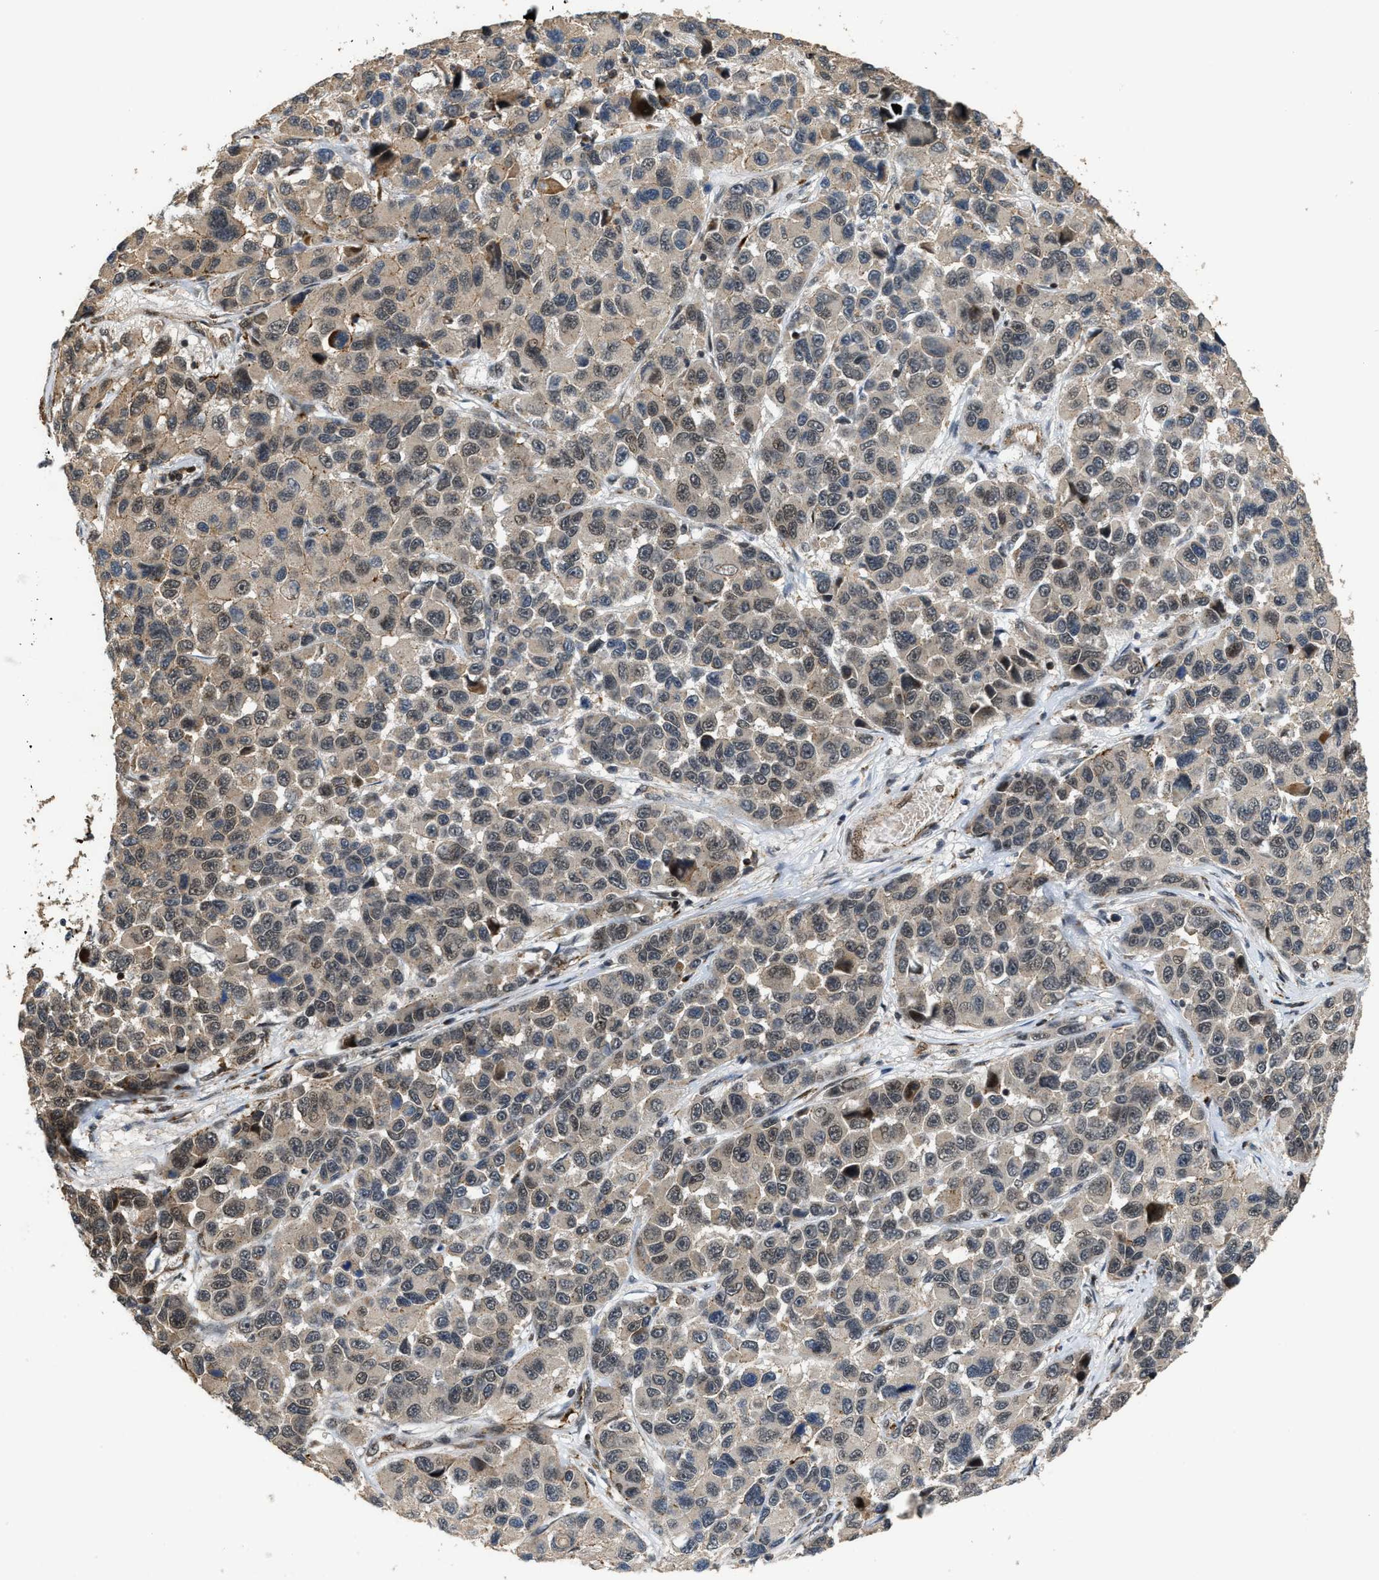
{"staining": {"intensity": "weak", "quantity": "<25%", "location": "cytoplasmic/membranous,nuclear"}, "tissue": "melanoma", "cell_type": "Tumor cells", "image_type": "cancer", "snomed": [{"axis": "morphology", "description": "Malignant melanoma, NOS"}, {"axis": "topography", "description": "Skin"}], "caption": "Immunohistochemistry (IHC) of human malignant melanoma demonstrates no staining in tumor cells. Brightfield microscopy of immunohistochemistry (IHC) stained with DAB (3,3'-diaminobenzidine) (brown) and hematoxylin (blue), captured at high magnification.", "gene": "DPF2", "patient": {"sex": "male", "age": 53}}